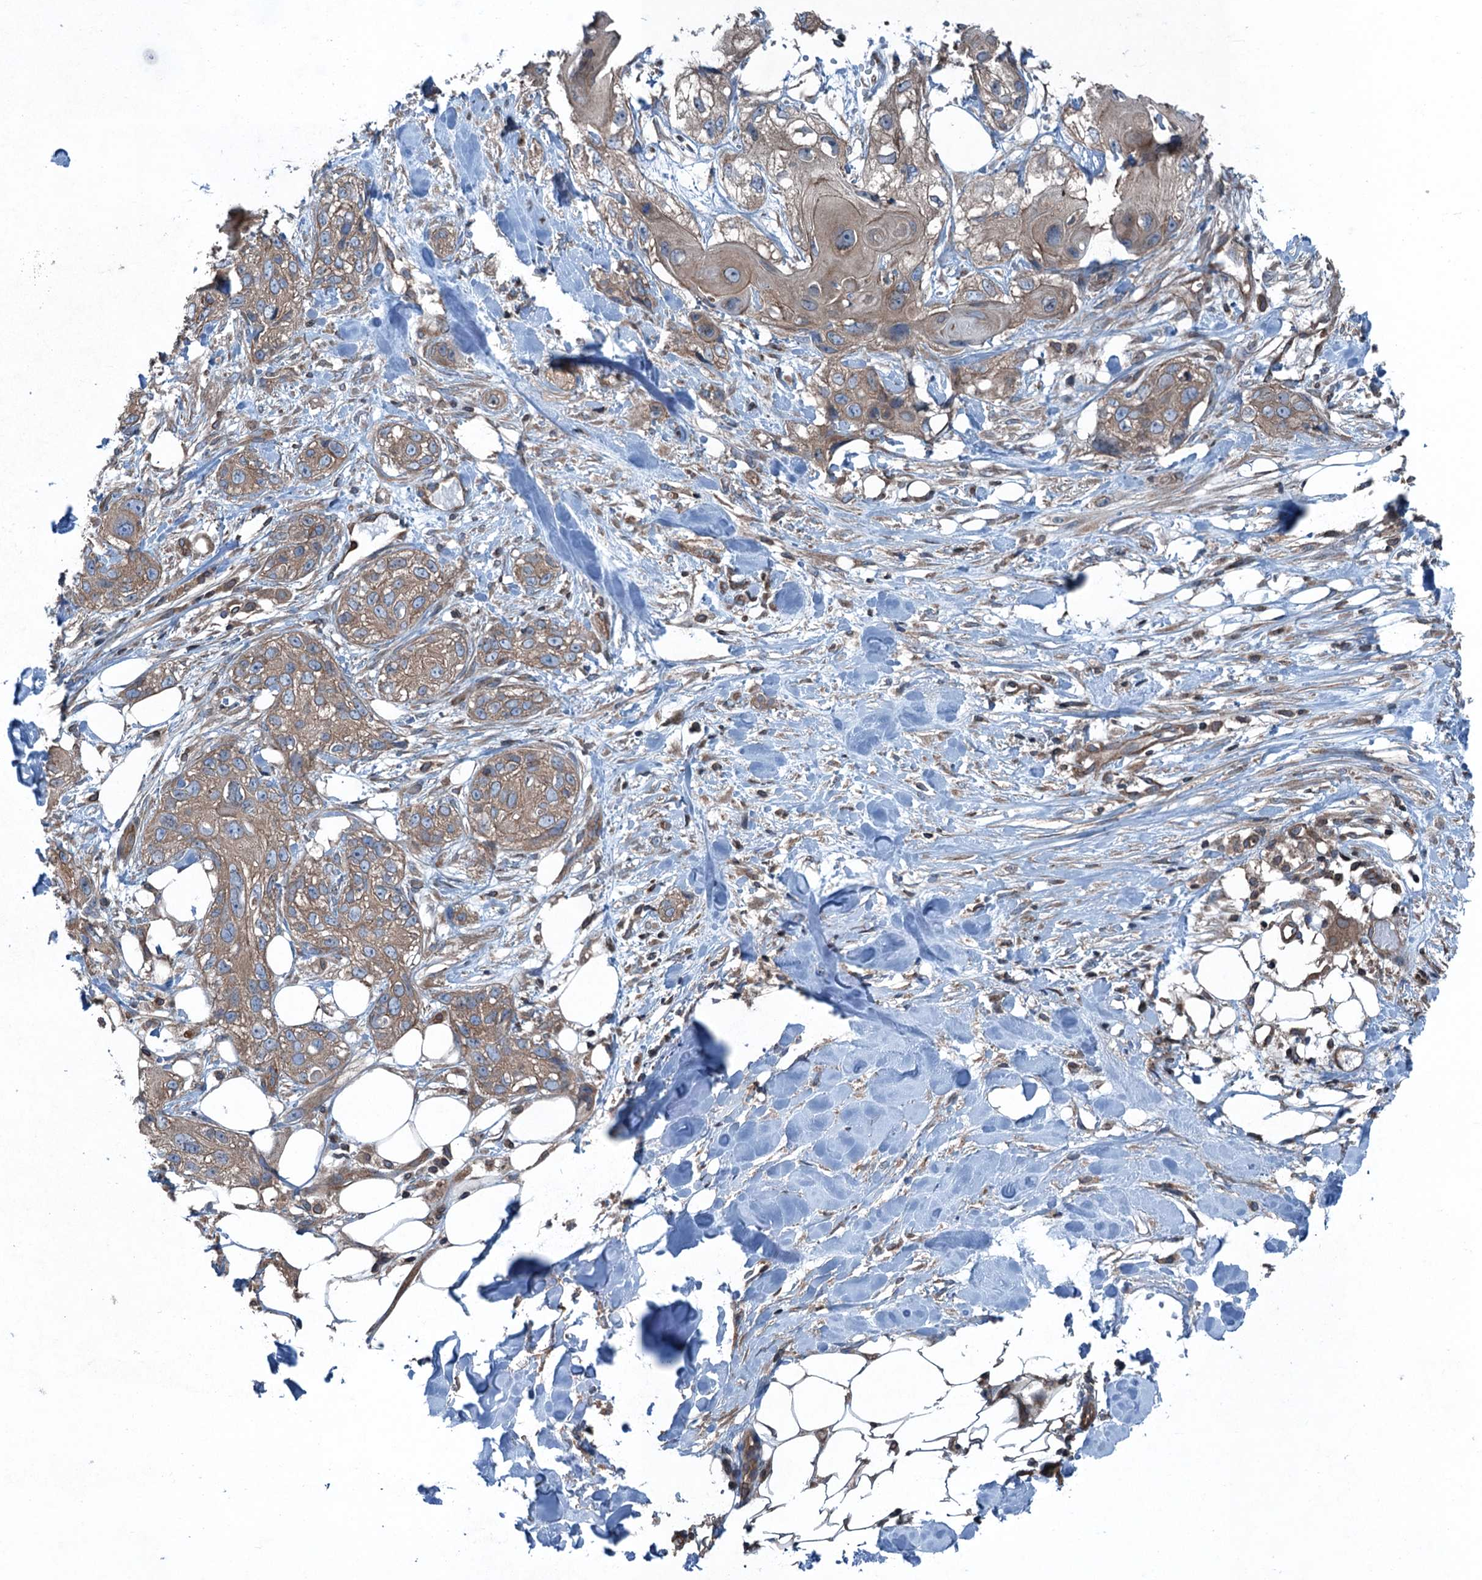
{"staining": {"intensity": "moderate", "quantity": ">75%", "location": "cytoplasmic/membranous"}, "tissue": "skin cancer", "cell_type": "Tumor cells", "image_type": "cancer", "snomed": [{"axis": "morphology", "description": "Normal tissue, NOS"}, {"axis": "morphology", "description": "Squamous cell carcinoma, NOS"}, {"axis": "topography", "description": "Skin"}], "caption": "A high-resolution photomicrograph shows IHC staining of squamous cell carcinoma (skin), which exhibits moderate cytoplasmic/membranous positivity in approximately >75% of tumor cells. The staining was performed using DAB (3,3'-diaminobenzidine), with brown indicating positive protein expression. Nuclei are stained blue with hematoxylin.", "gene": "TRAPPC8", "patient": {"sex": "male", "age": 72}}